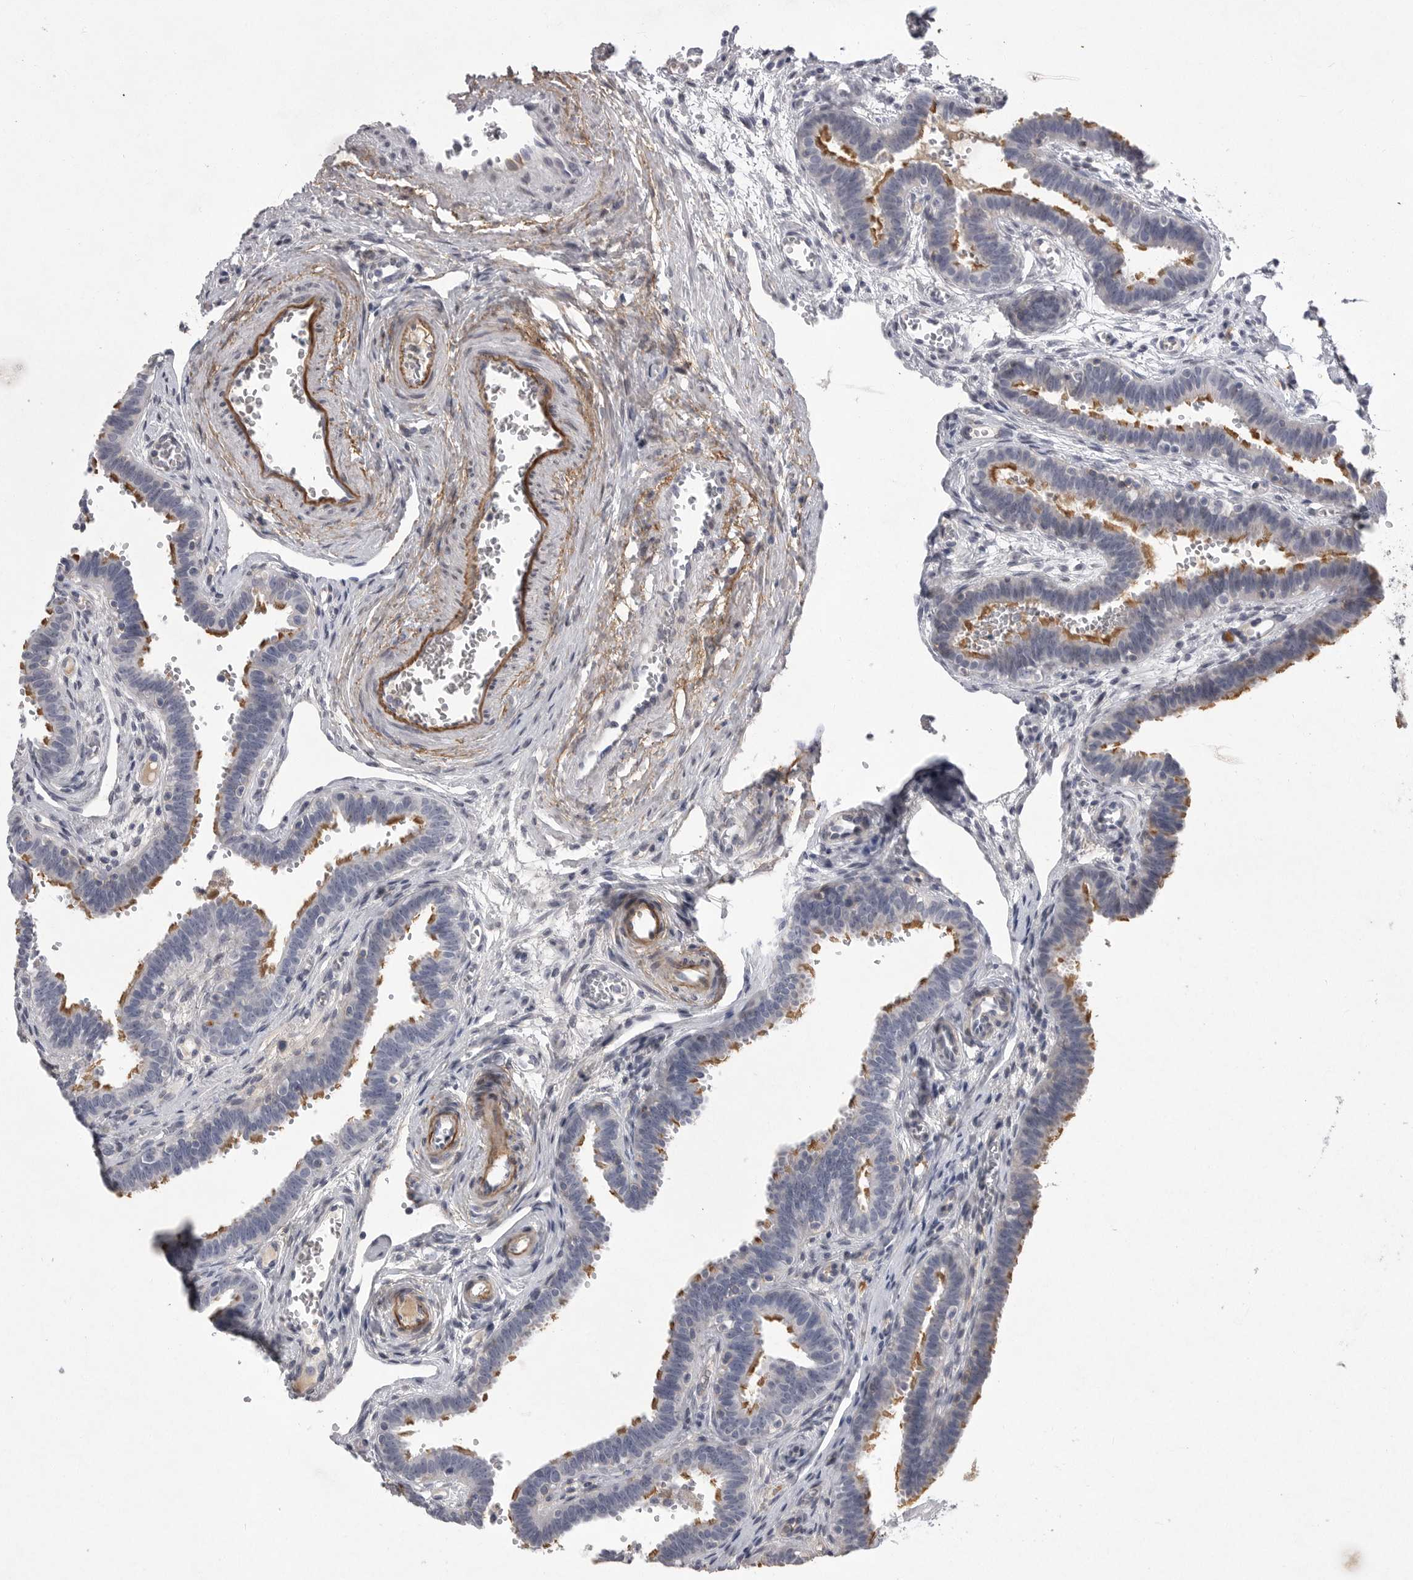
{"staining": {"intensity": "moderate", "quantity": "25%-75%", "location": "cytoplasmic/membranous"}, "tissue": "fallopian tube", "cell_type": "Glandular cells", "image_type": "normal", "snomed": [{"axis": "morphology", "description": "Normal tissue, NOS"}, {"axis": "topography", "description": "Fallopian tube"}, {"axis": "topography", "description": "Placenta"}], "caption": "Immunohistochemistry micrograph of benign fallopian tube: human fallopian tube stained using IHC shows medium levels of moderate protein expression localized specifically in the cytoplasmic/membranous of glandular cells, appearing as a cytoplasmic/membranous brown color.", "gene": "CRP", "patient": {"sex": "female", "age": 32}}